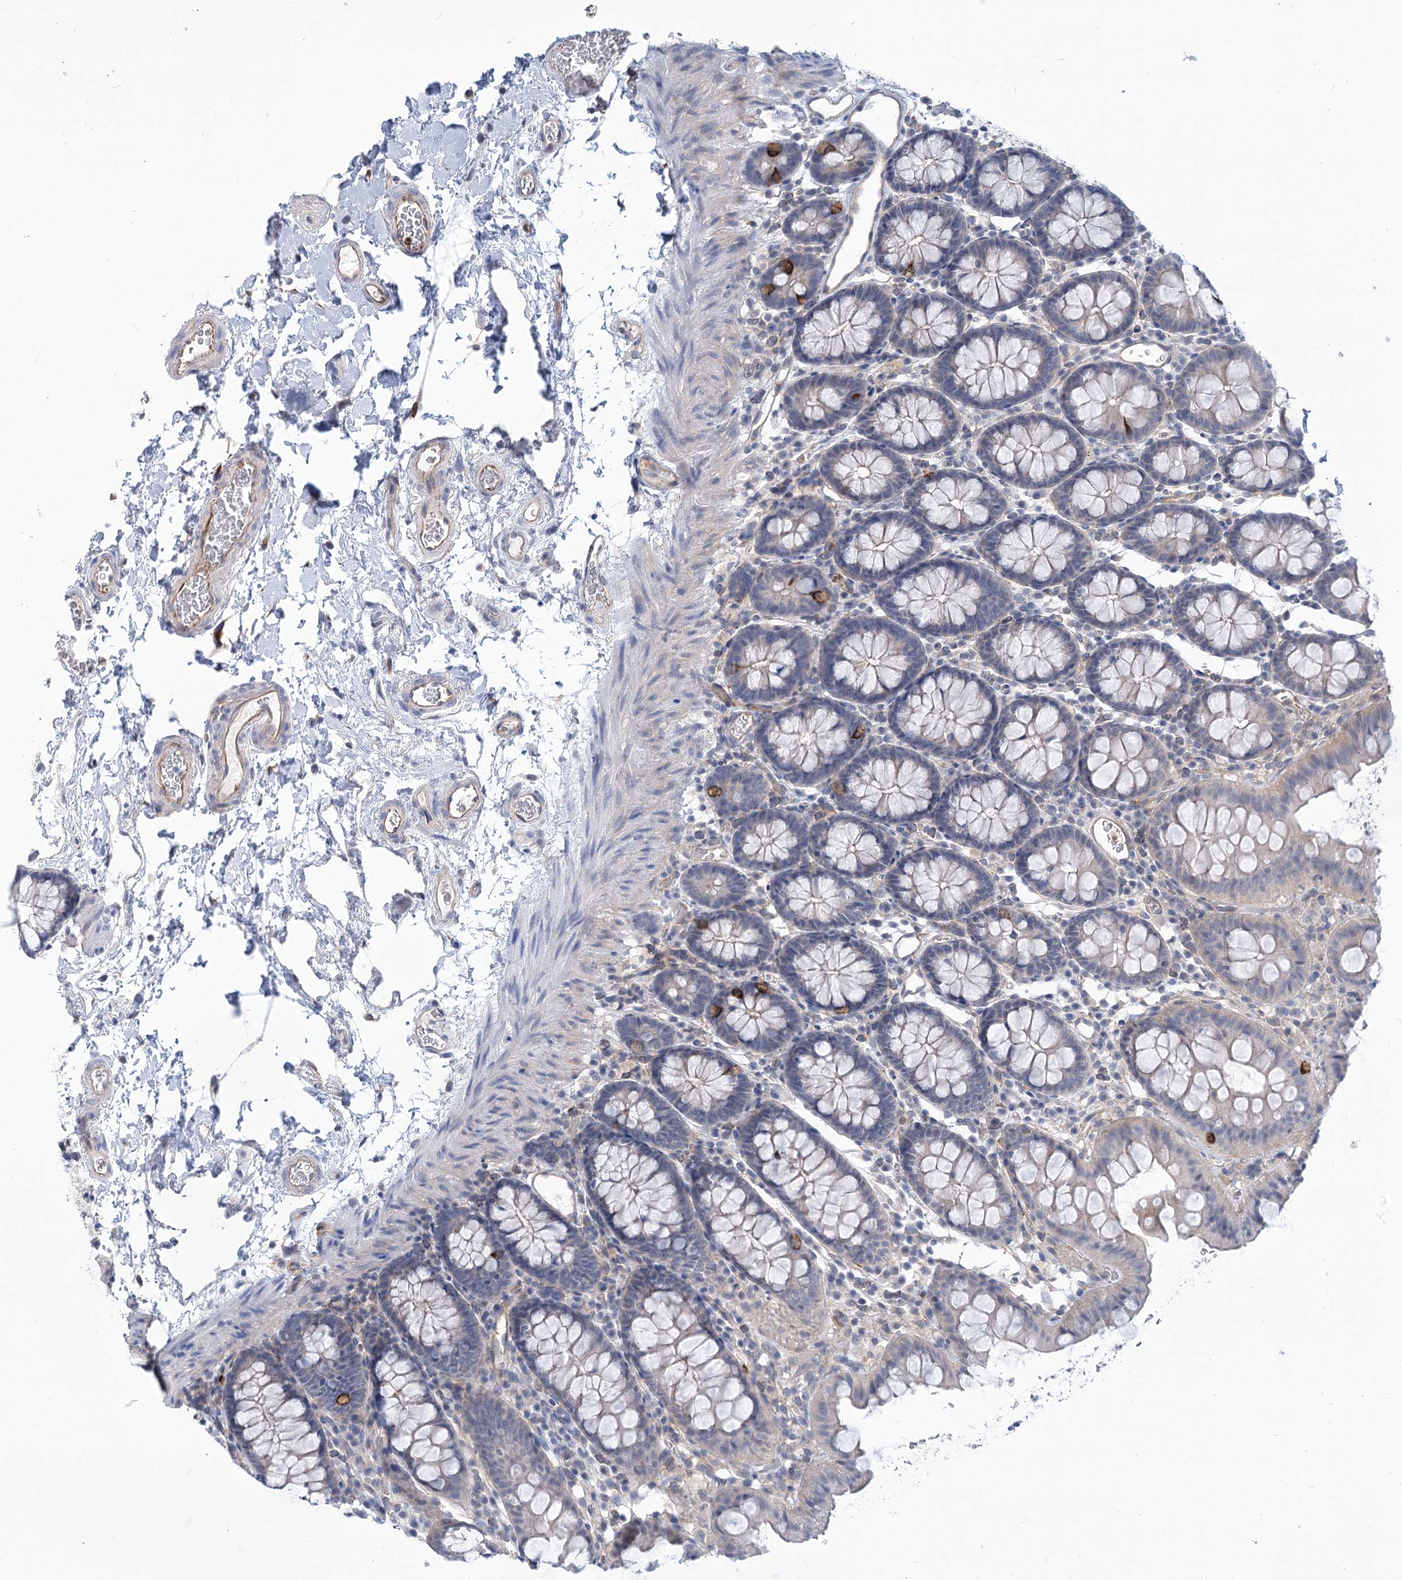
{"staining": {"intensity": "weak", "quantity": ">75%", "location": "cytoplasmic/membranous"}, "tissue": "colon", "cell_type": "Endothelial cells", "image_type": "normal", "snomed": [{"axis": "morphology", "description": "Normal tissue, NOS"}, {"axis": "topography", "description": "Colon"}], "caption": "Brown immunohistochemical staining in benign human colon exhibits weak cytoplasmic/membranous expression in about >75% of endothelial cells.", "gene": "THAP6", "patient": {"sex": "male", "age": 75}}